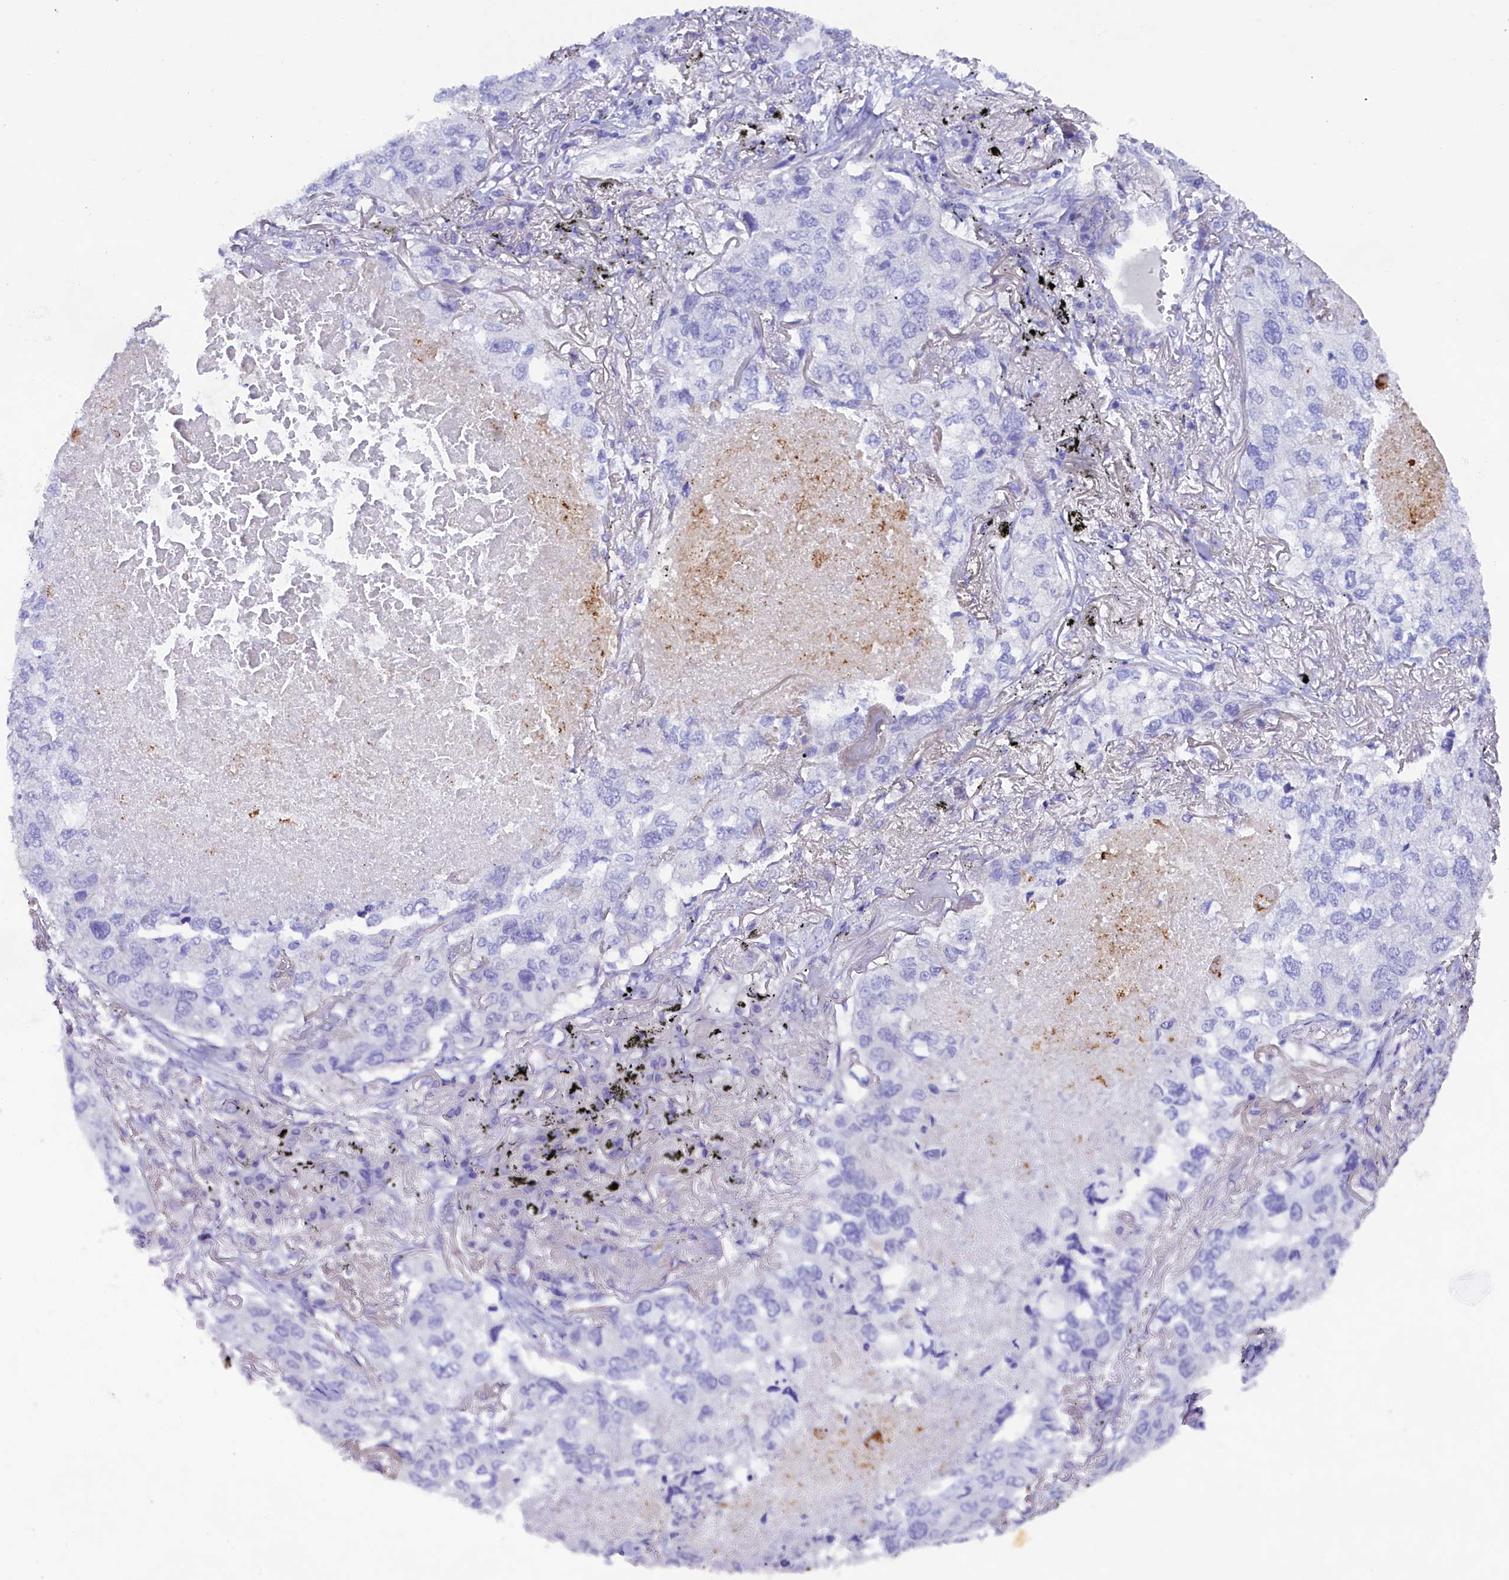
{"staining": {"intensity": "negative", "quantity": "none", "location": "none"}, "tissue": "lung cancer", "cell_type": "Tumor cells", "image_type": "cancer", "snomed": [{"axis": "morphology", "description": "Adenocarcinoma, NOS"}, {"axis": "topography", "description": "Lung"}], "caption": "An image of human lung cancer is negative for staining in tumor cells. (Stains: DAB immunohistochemistry with hematoxylin counter stain, Microscopy: brightfield microscopy at high magnification).", "gene": "SOD3", "patient": {"sex": "male", "age": 65}}